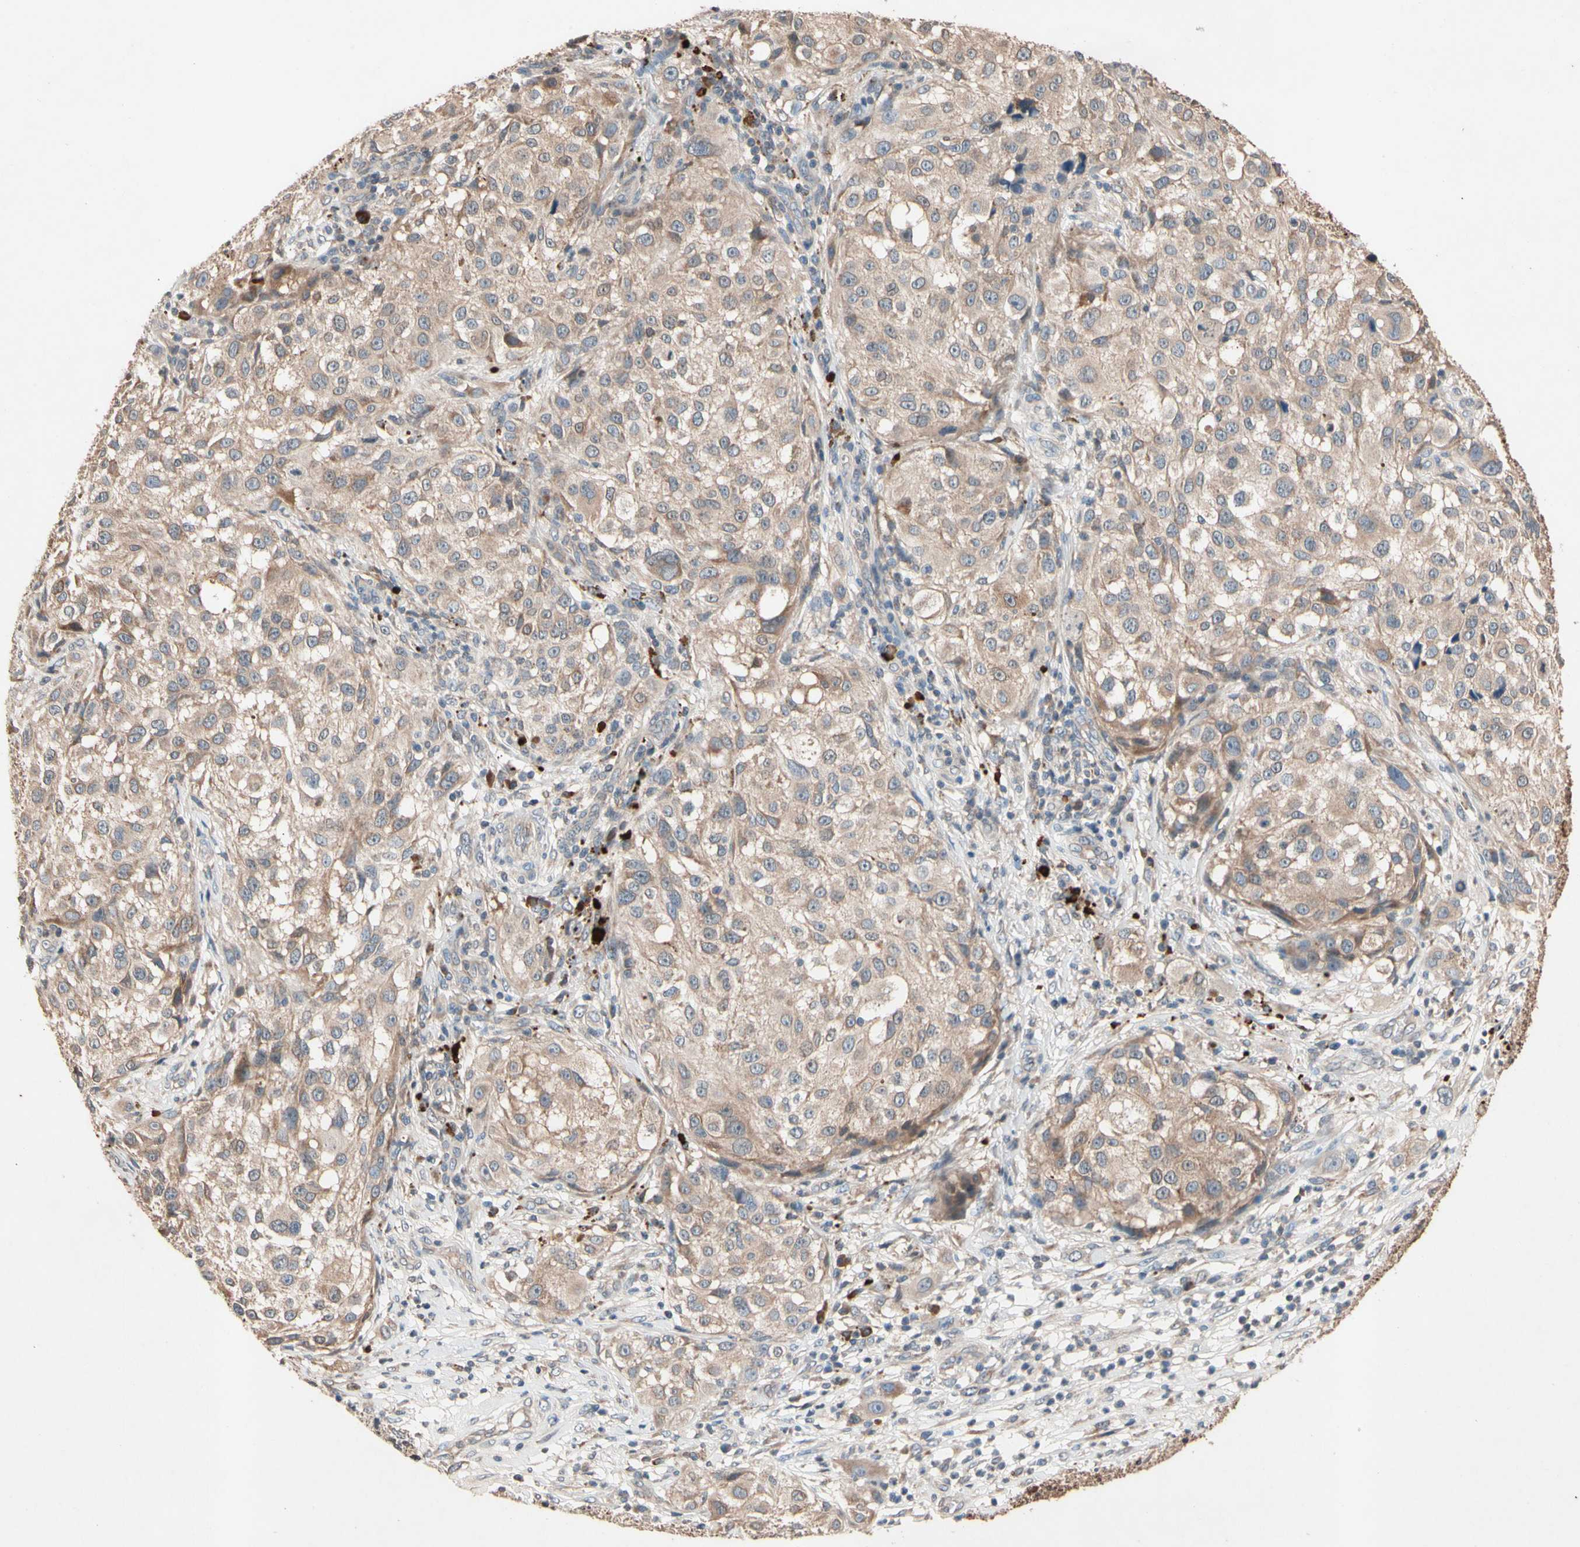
{"staining": {"intensity": "moderate", "quantity": ">75%", "location": "cytoplasmic/membranous"}, "tissue": "melanoma", "cell_type": "Tumor cells", "image_type": "cancer", "snomed": [{"axis": "morphology", "description": "Necrosis, NOS"}, {"axis": "morphology", "description": "Malignant melanoma, NOS"}, {"axis": "topography", "description": "Skin"}], "caption": "Human melanoma stained for a protein (brown) exhibits moderate cytoplasmic/membranous positive positivity in approximately >75% of tumor cells.", "gene": "PRDX4", "patient": {"sex": "female", "age": 87}}